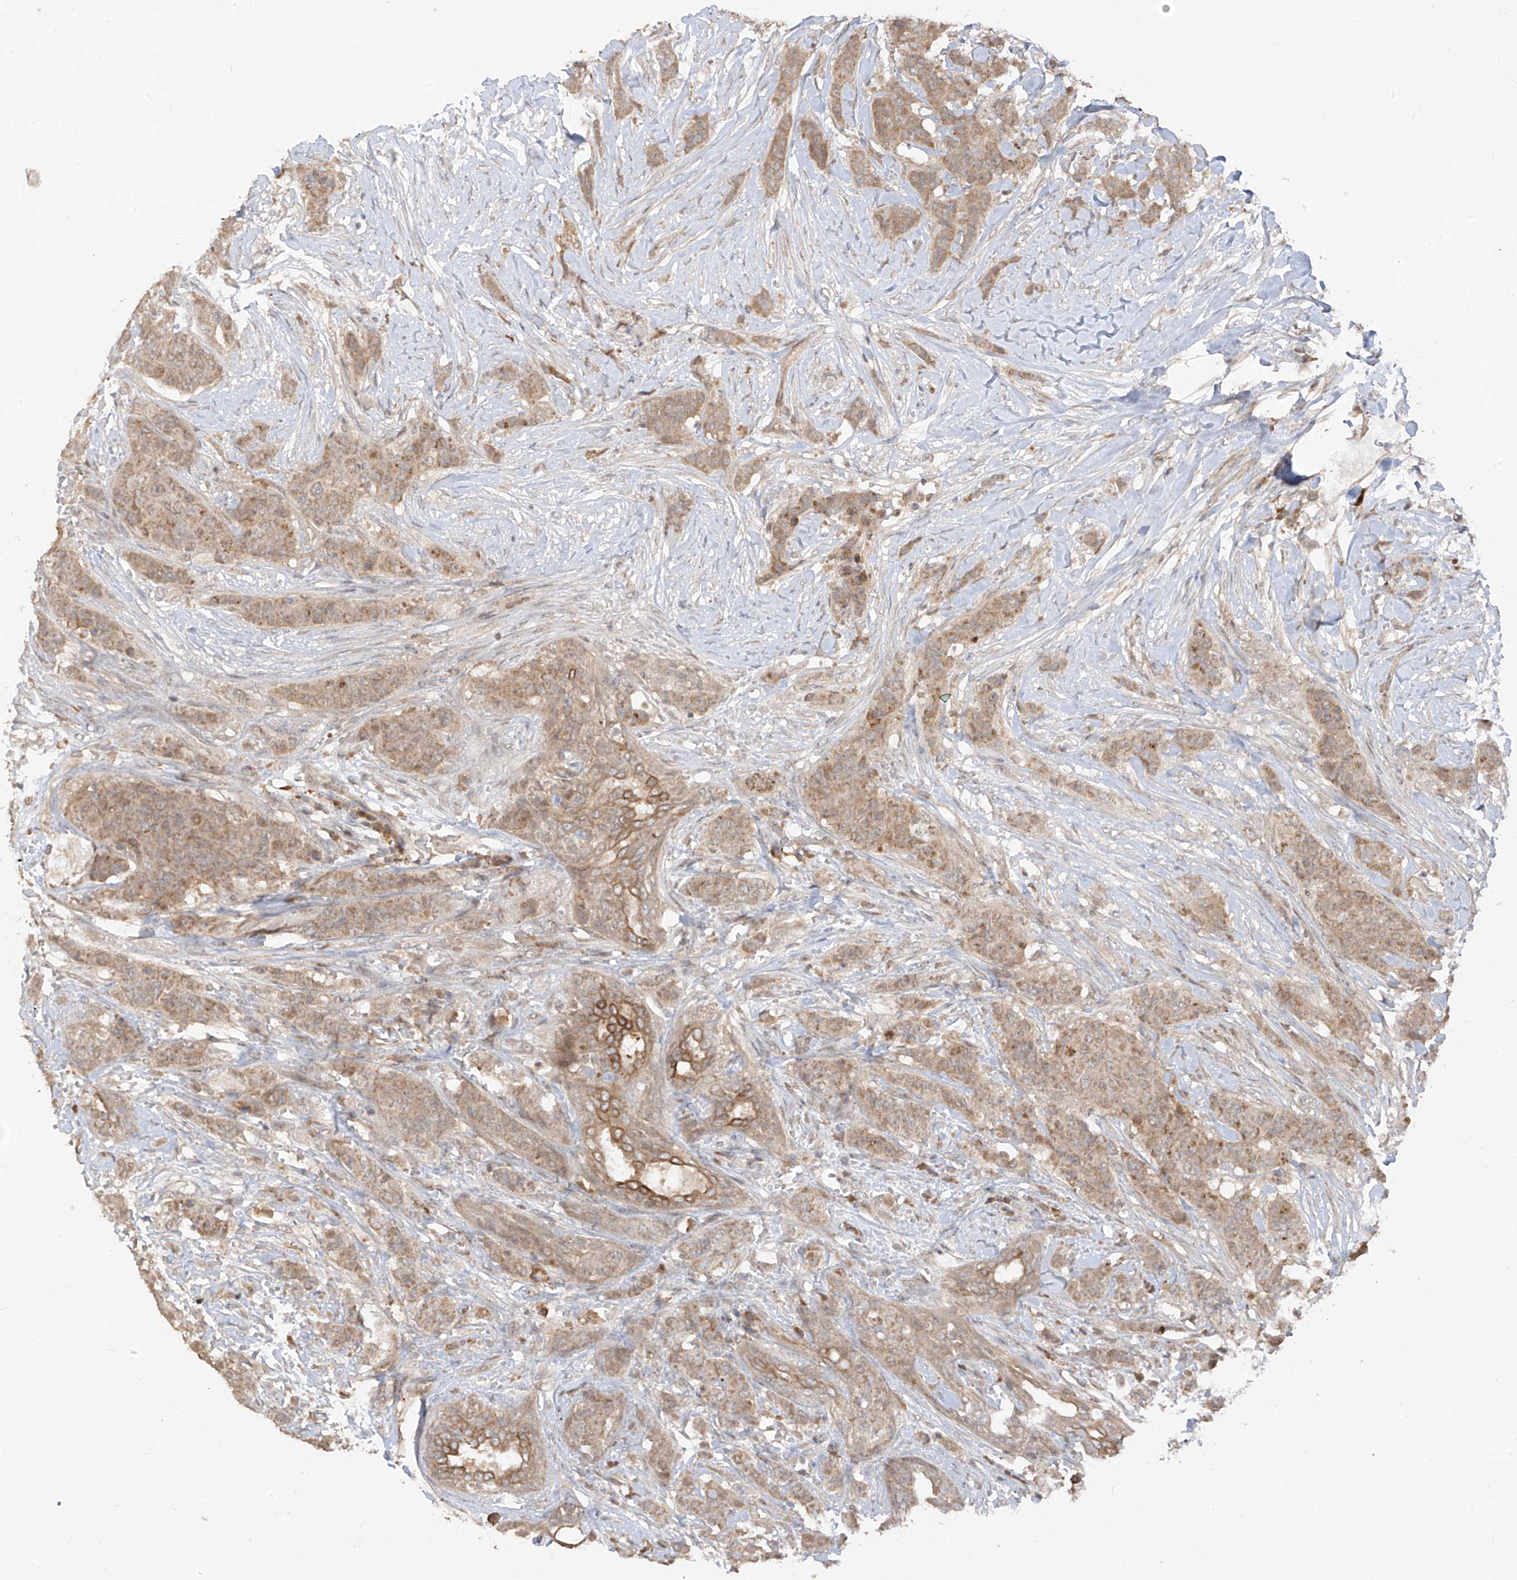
{"staining": {"intensity": "weak", "quantity": ">75%", "location": "cytoplasmic/membranous"}, "tissue": "breast cancer", "cell_type": "Tumor cells", "image_type": "cancer", "snomed": [{"axis": "morphology", "description": "Duct carcinoma"}, {"axis": "topography", "description": "Breast"}], "caption": "Protein staining exhibits weak cytoplasmic/membranous staining in about >75% of tumor cells in breast cancer.", "gene": "COLGALT2", "patient": {"sex": "female", "age": 40}}